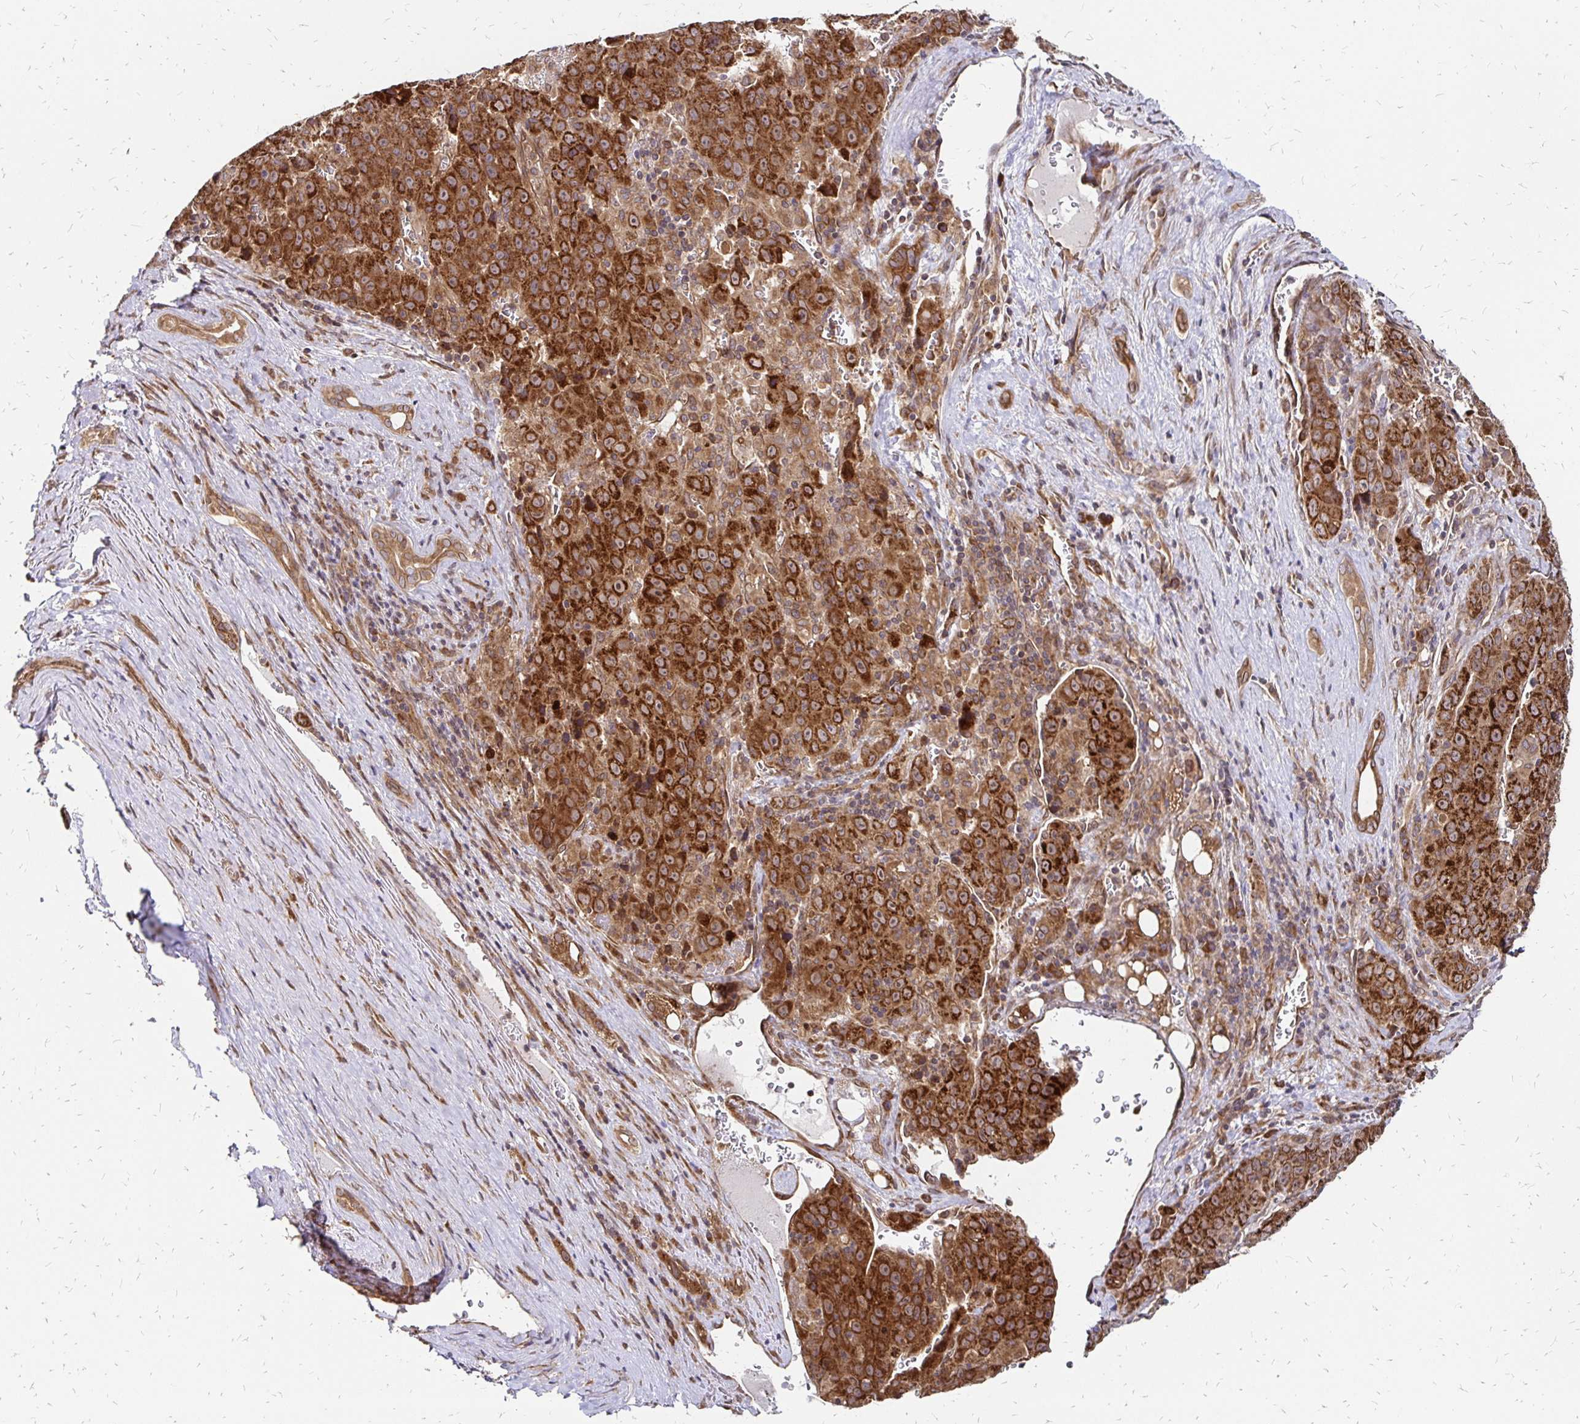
{"staining": {"intensity": "strong", "quantity": ">75%", "location": "cytoplasmic/membranous"}, "tissue": "liver cancer", "cell_type": "Tumor cells", "image_type": "cancer", "snomed": [{"axis": "morphology", "description": "Carcinoma, Hepatocellular, NOS"}, {"axis": "topography", "description": "Liver"}], "caption": "Hepatocellular carcinoma (liver) stained with a brown dye displays strong cytoplasmic/membranous positive staining in about >75% of tumor cells.", "gene": "ZW10", "patient": {"sex": "female", "age": 53}}